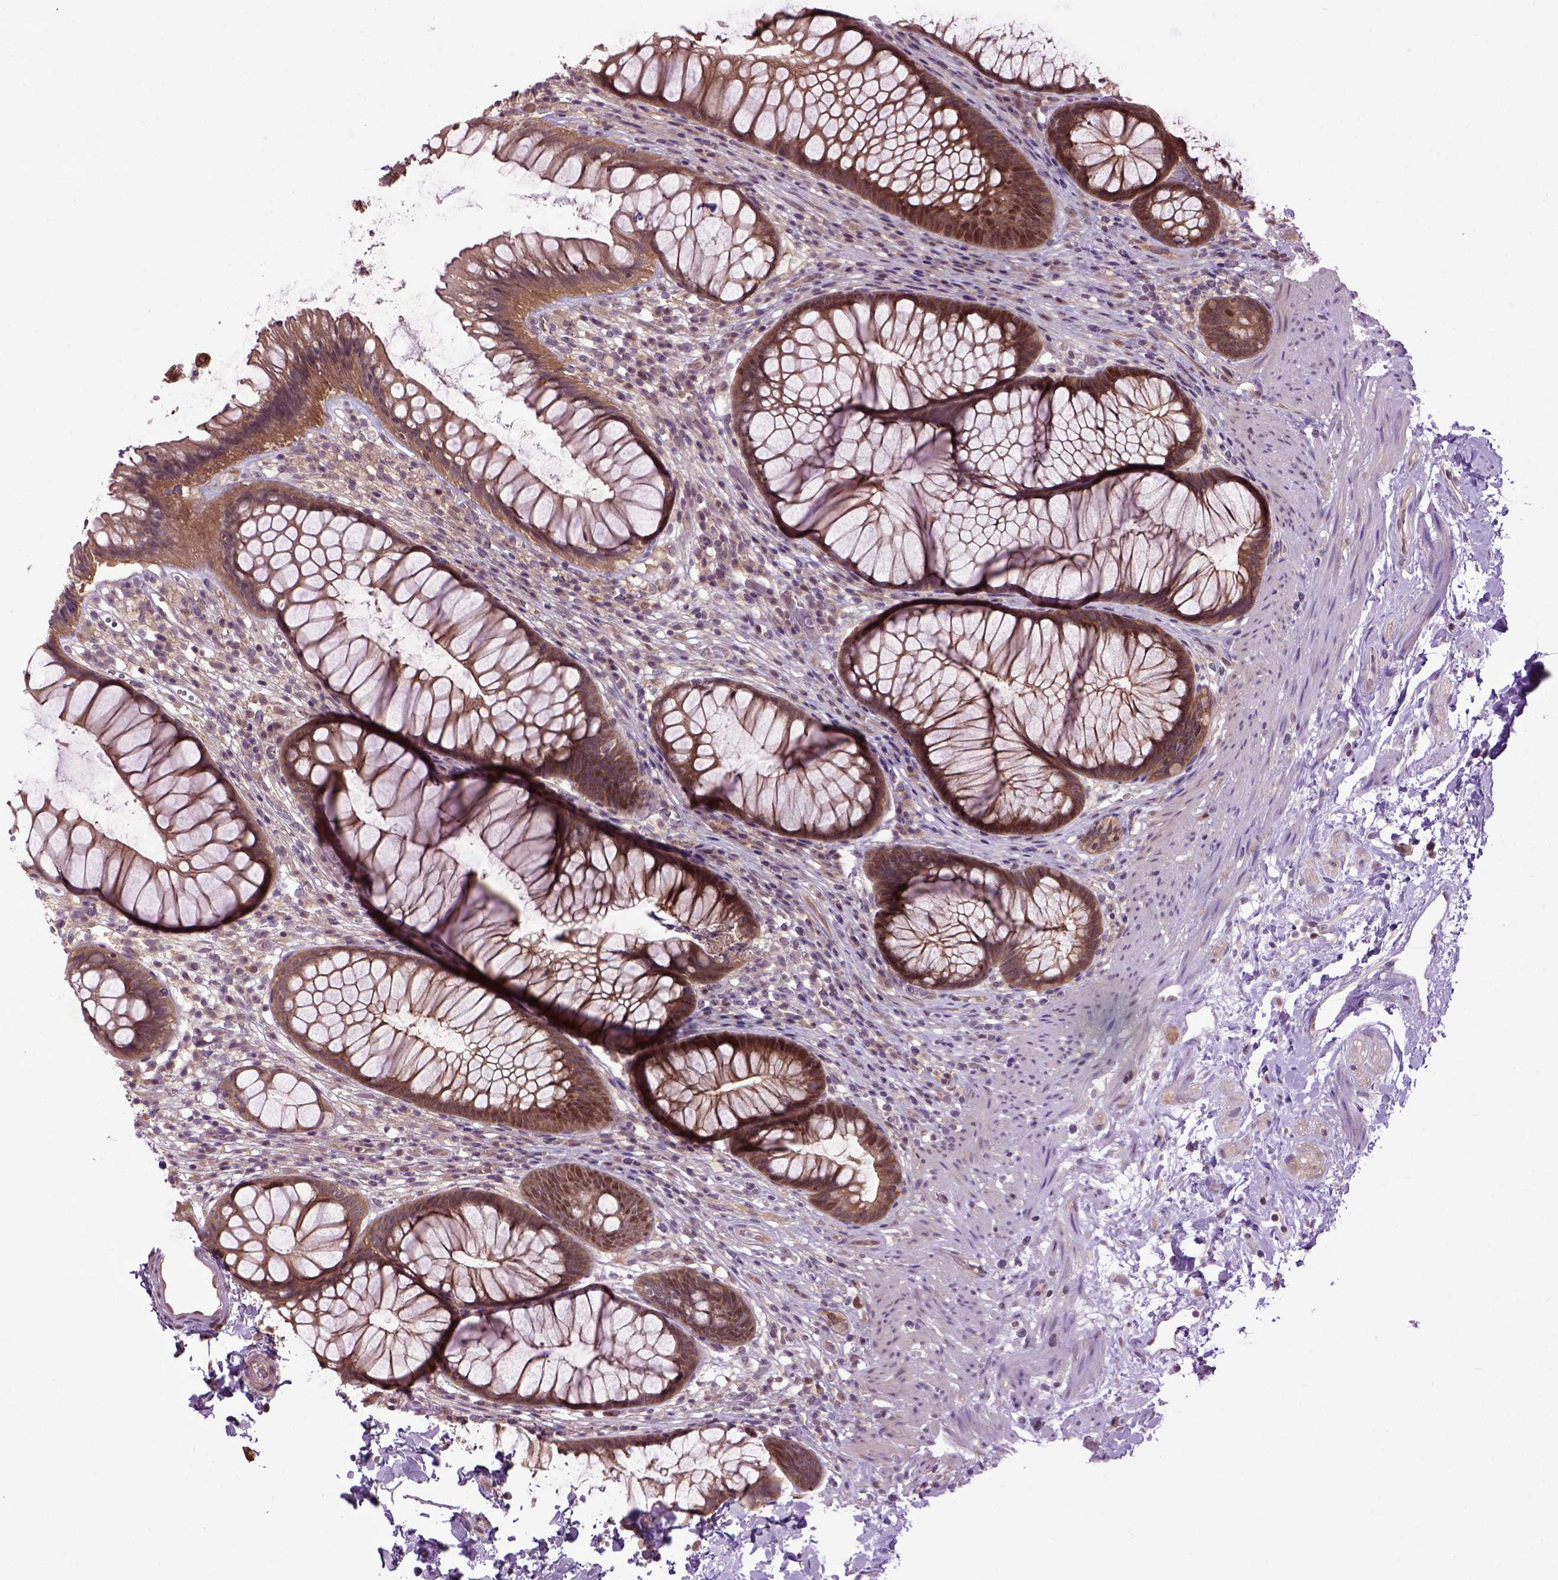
{"staining": {"intensity": "moderate", "quantity": ">75%", "location": "cytoplasmic/membranous"}, "tissue": "rectum", "cell_type": "Glandular cells", "image_type": "normal", "snomed": [{"axis": "morphology", "description": "Normal tissue, NOS"}, {"axis": "topography", "description": "Smooth muscle"}, {"axis": "topography", "description": "Rectum"}], "caption": "DAB immunohistochemical staining of unremarkable human rectum reveals moderate cytoplasmic/membranous protein staining in approximately >75% of glandular cells.", "gene": "WDR48", "patient": {"sex": "male", "age": 53}}